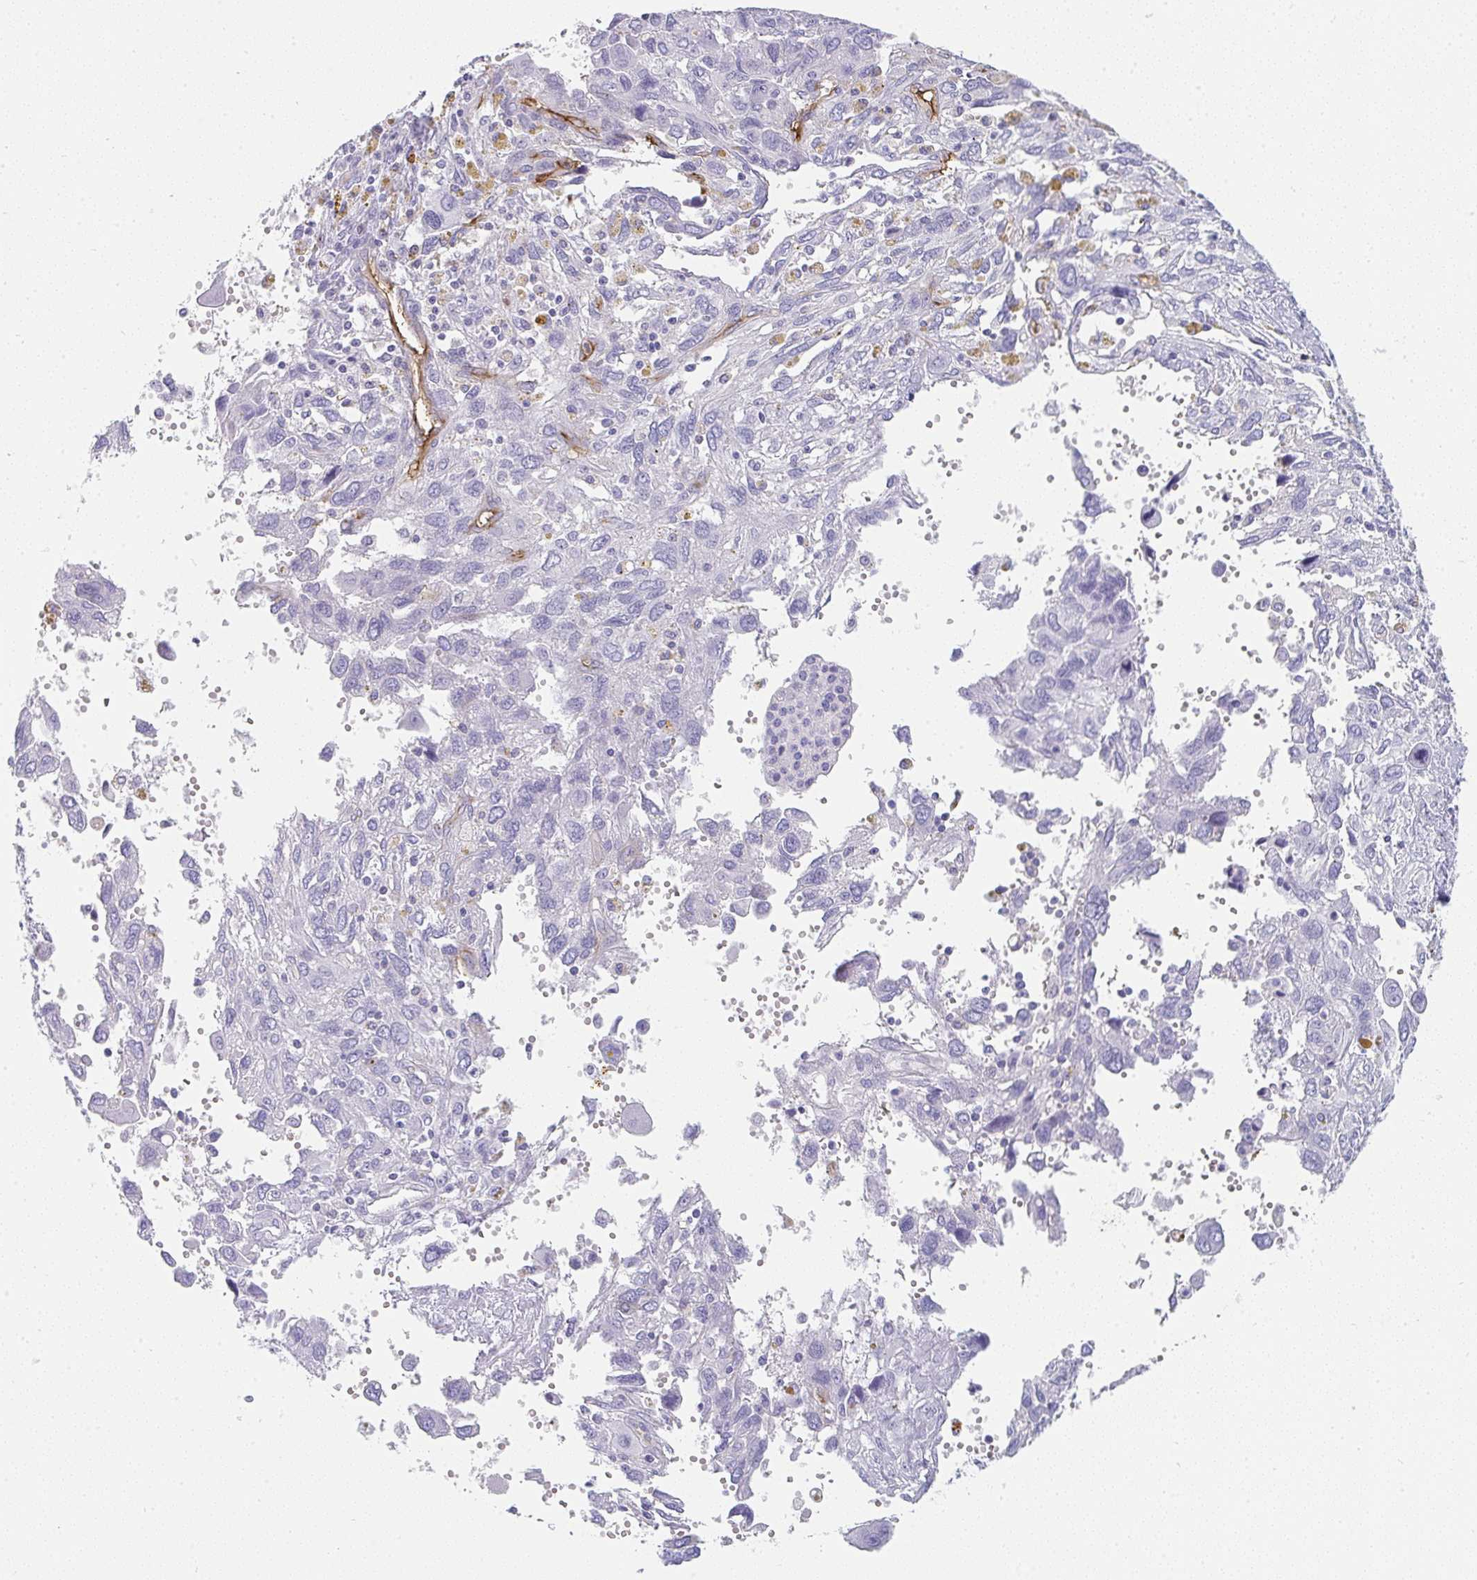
{"staining": {"intensity": "negative", "quantity": "none", "location": "none"}, "tissue": "pancreatic cancer", "cell_type": "Tumor cells", "image_type": "cancer", "snomed": [{"axis": "morphology", "description": "Adenocarcinoma, NOS"}, {"axis": "topography", "description": "Pancreas"}], "caption": "Human adenocarcinoma (pancreatic) stained for a protein using immunohistochemistry (IHC) exhibits no expression in tumor cells.", "gene": "PRND", "patient": {"sex": "female", "age": 47}}